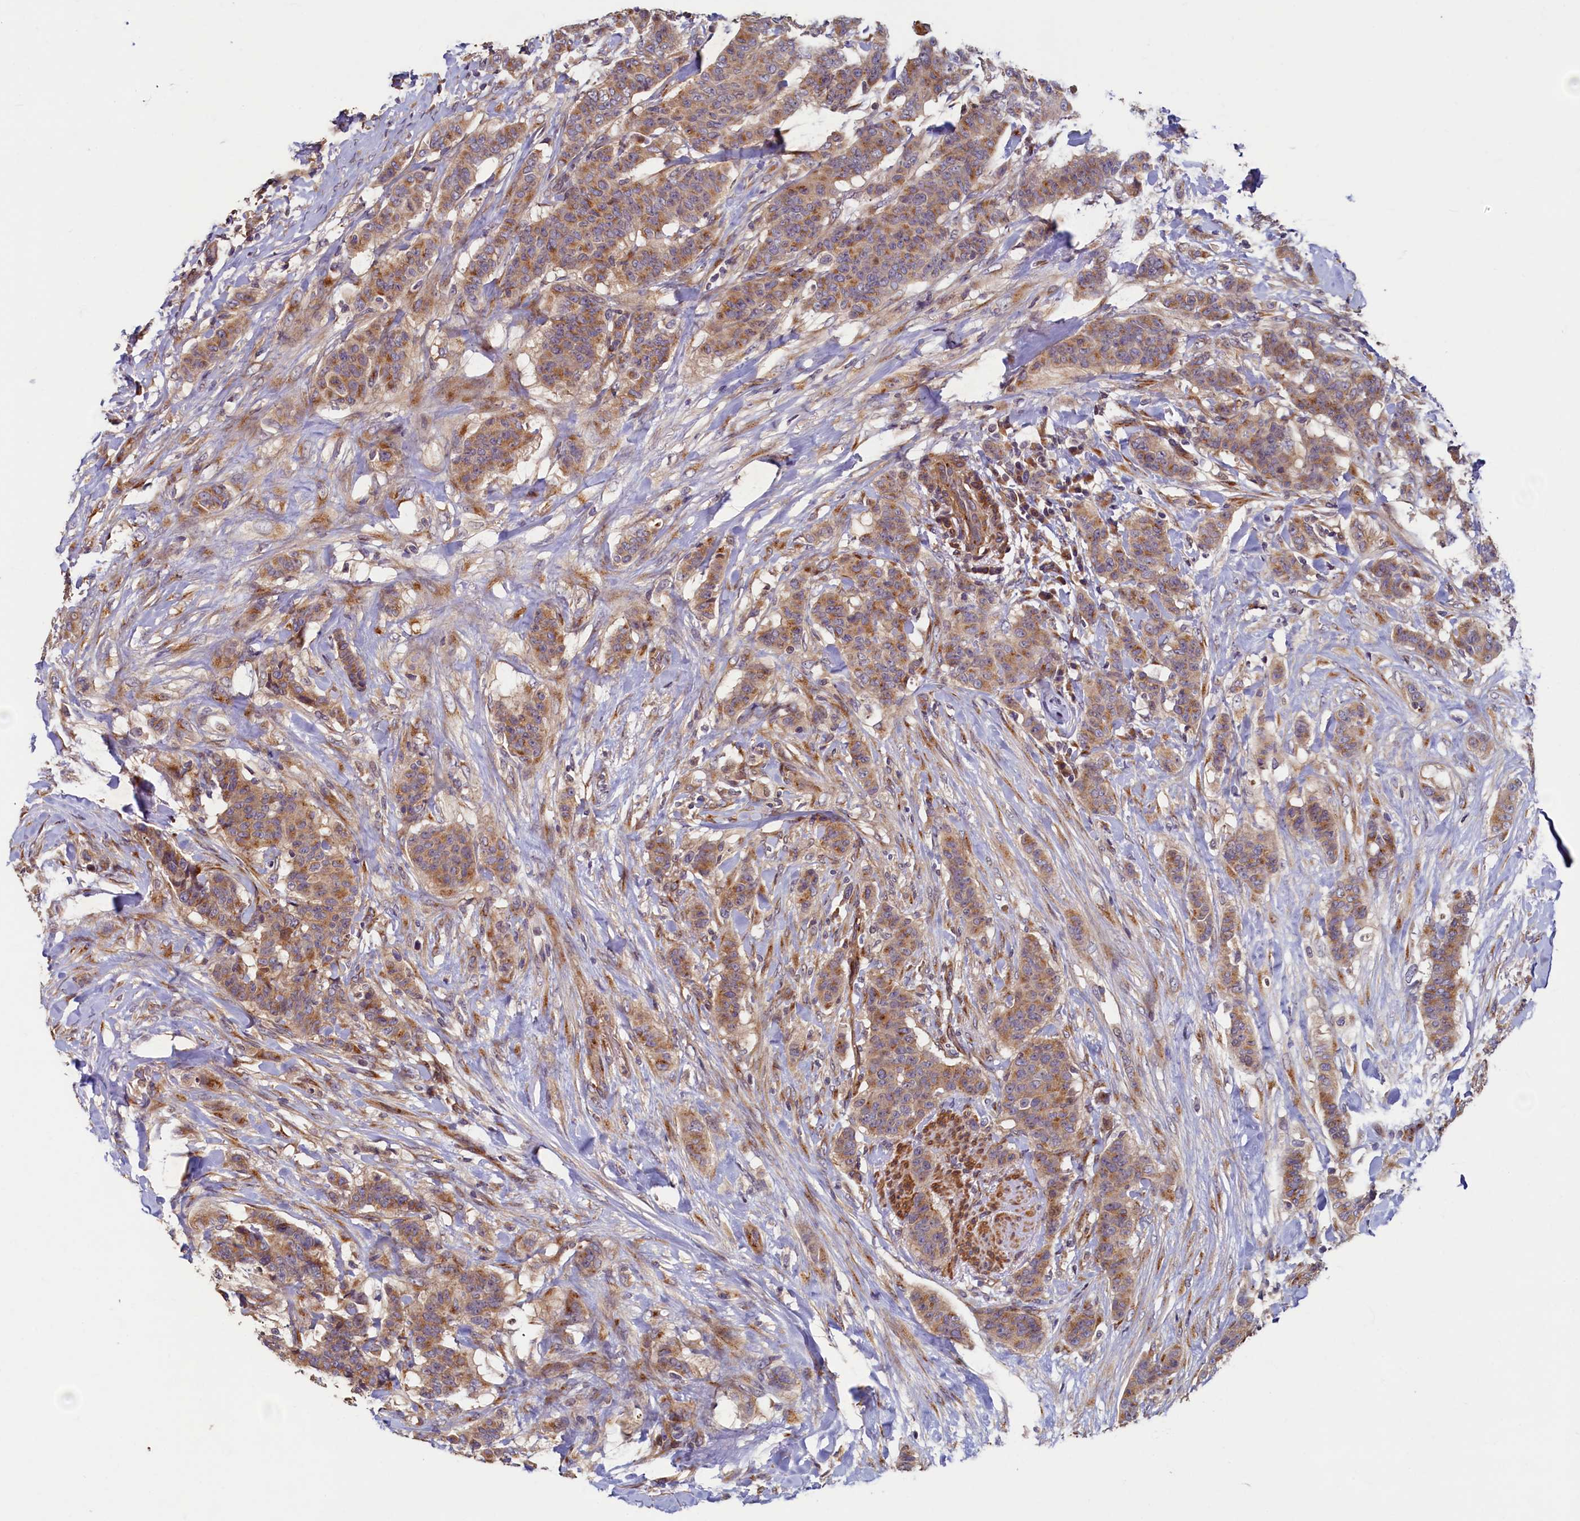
{"staining": {"intensity": "moderate", "quantity": ">75%", "location": "cytoplasmic/membranous"}, "tissue": "breast cancer", "cell_type": "Tumor cells", "image_type": "cancer", "snomed": [{"axis": "morphology", "description": "Duct carcinoma"}, {"axis": "topography", "description": "Breast"}], "caption": "Invasive ductal carcinoma (breast) tissue shows moderate cytoplasmic/membranous staining in approximately >75% of tumor cells, visualized by immunohistochemistry.", "gene": "TMEM181", "patient": {"sex": "female", "age": 40}}